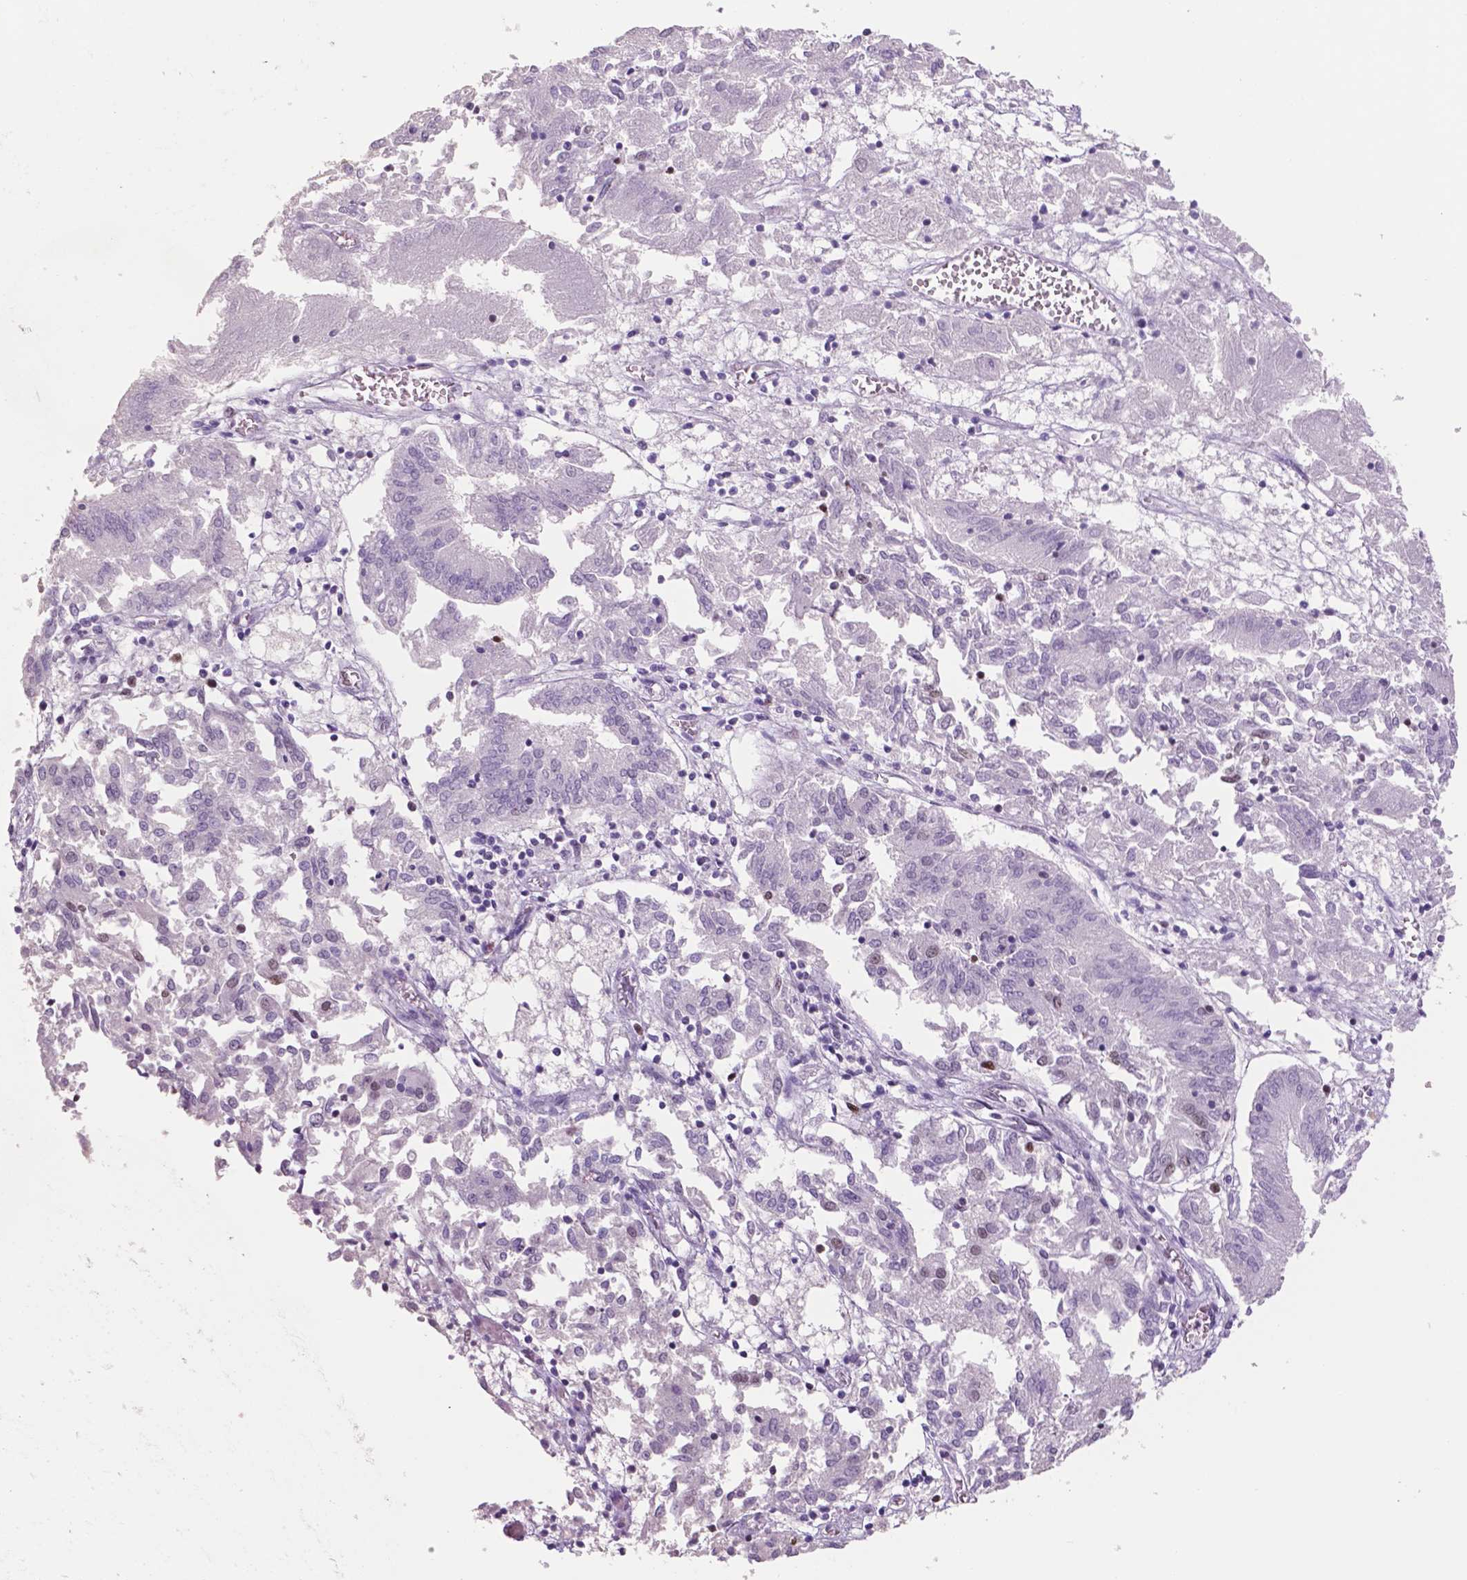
{"staining": {"intensity": "moderate", "quantity": "<25%", "location": "nuclear"}, "tissue": "endometrial cancer", "cell_type": "Tumor cells", "image_type": "cancer", "snomed": [{"axis": "morphology", "description": "Adenocarcinoma, NOS"}, {"axis": "topography", "description": "Endometrium"}], "caption": "Protein staining exhibits moderate nuclear staining in about <25% of tumor cells in endometrial adenocarcinoma.", "gene": "MSH6", "patient": {"sex": "female", "age": 54}}